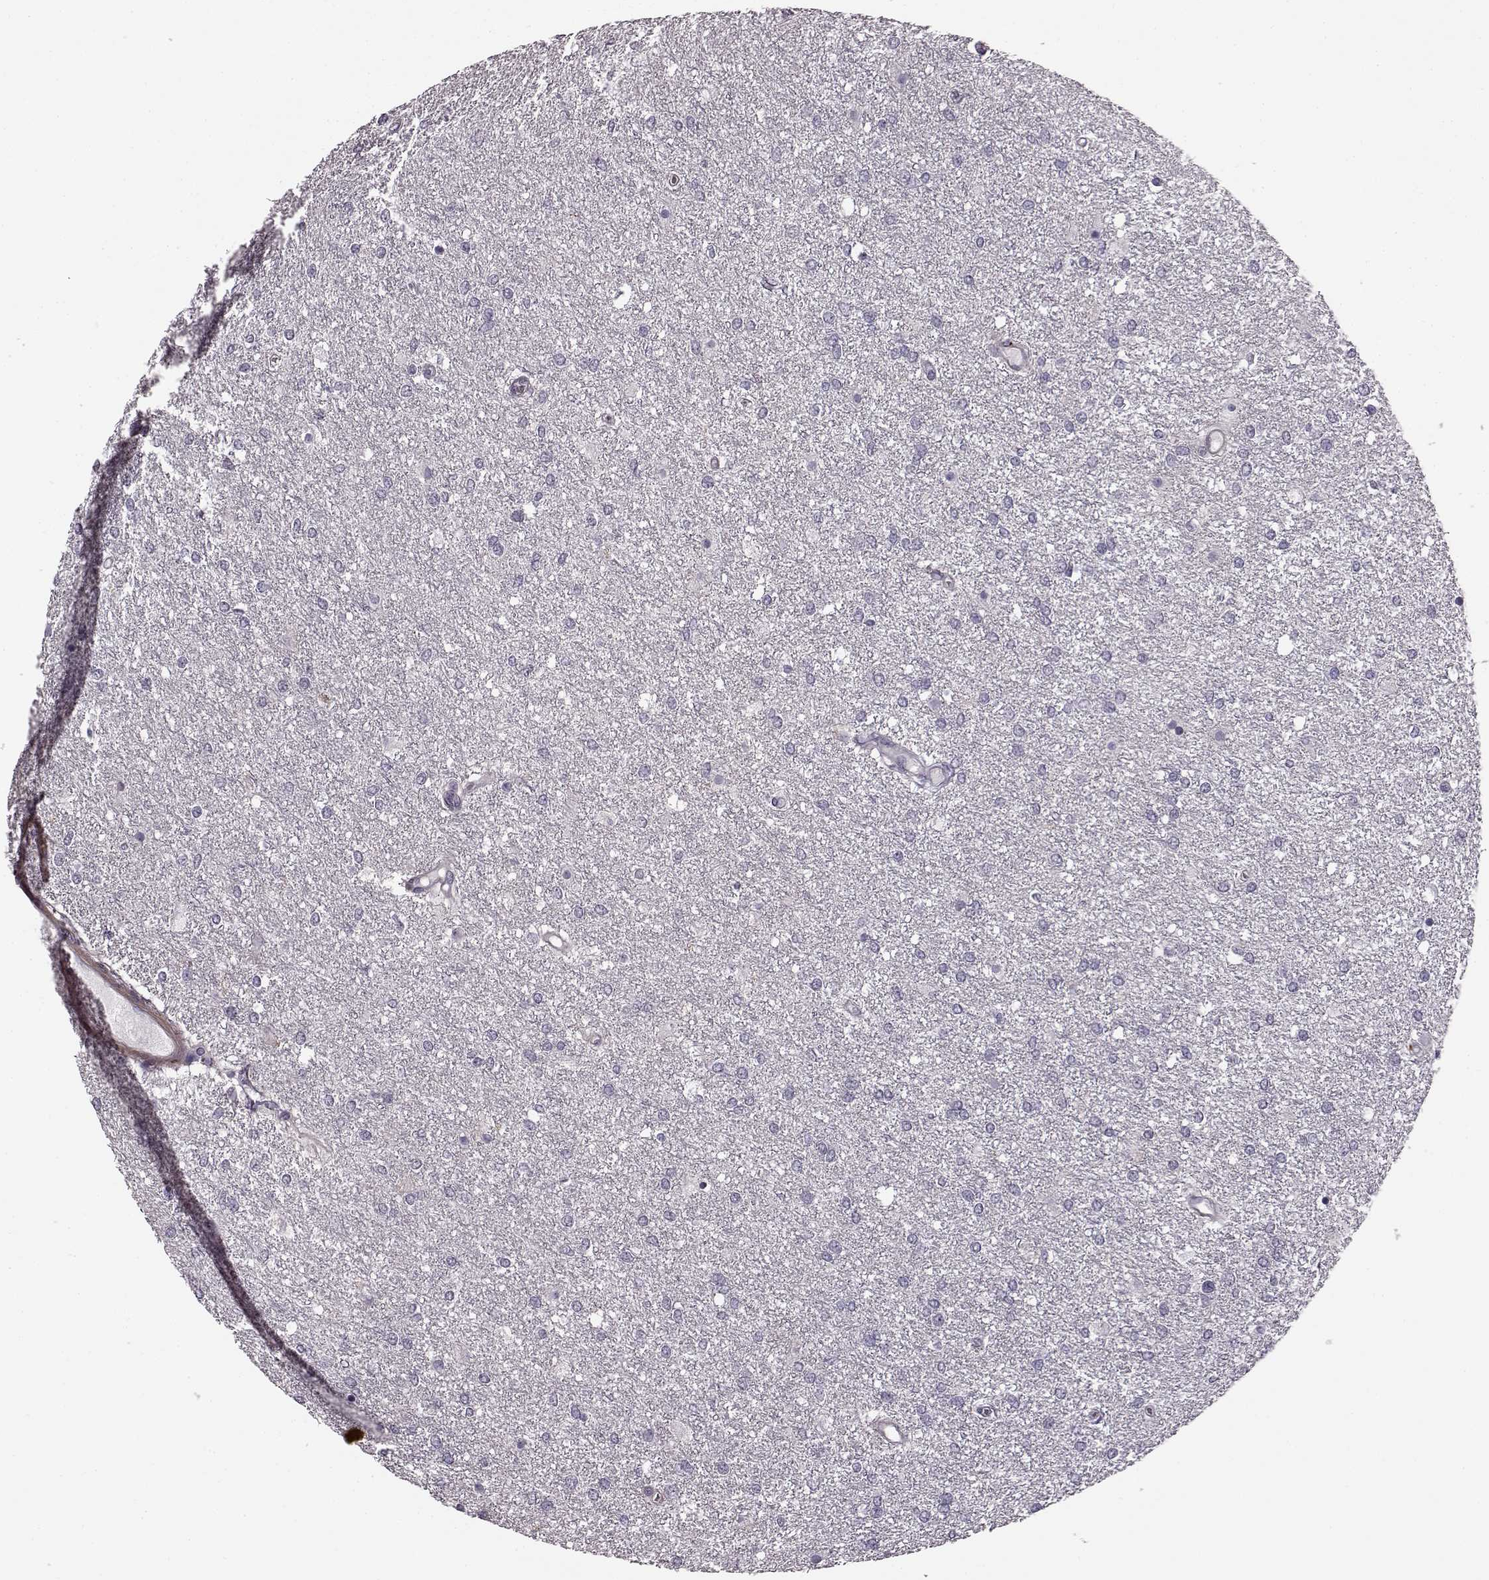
{"staining": {"intensity": "negative", "quantity": "none", "location": "none"}, "tissue": "glioma", "cell_type": "Tumor cells", "image_type": "cancer", "snomed": [{"axis": "morphology", "description": "Glioma, malignant, High grade"}, {"axis": "topography", "description": "Brain"}], "caption": "The photomicrograph demonstrates no significant positivity in tumor cells of glioma.", "gene": "SLCO3A1", "patient": {"sex": "female", "age": 61}}